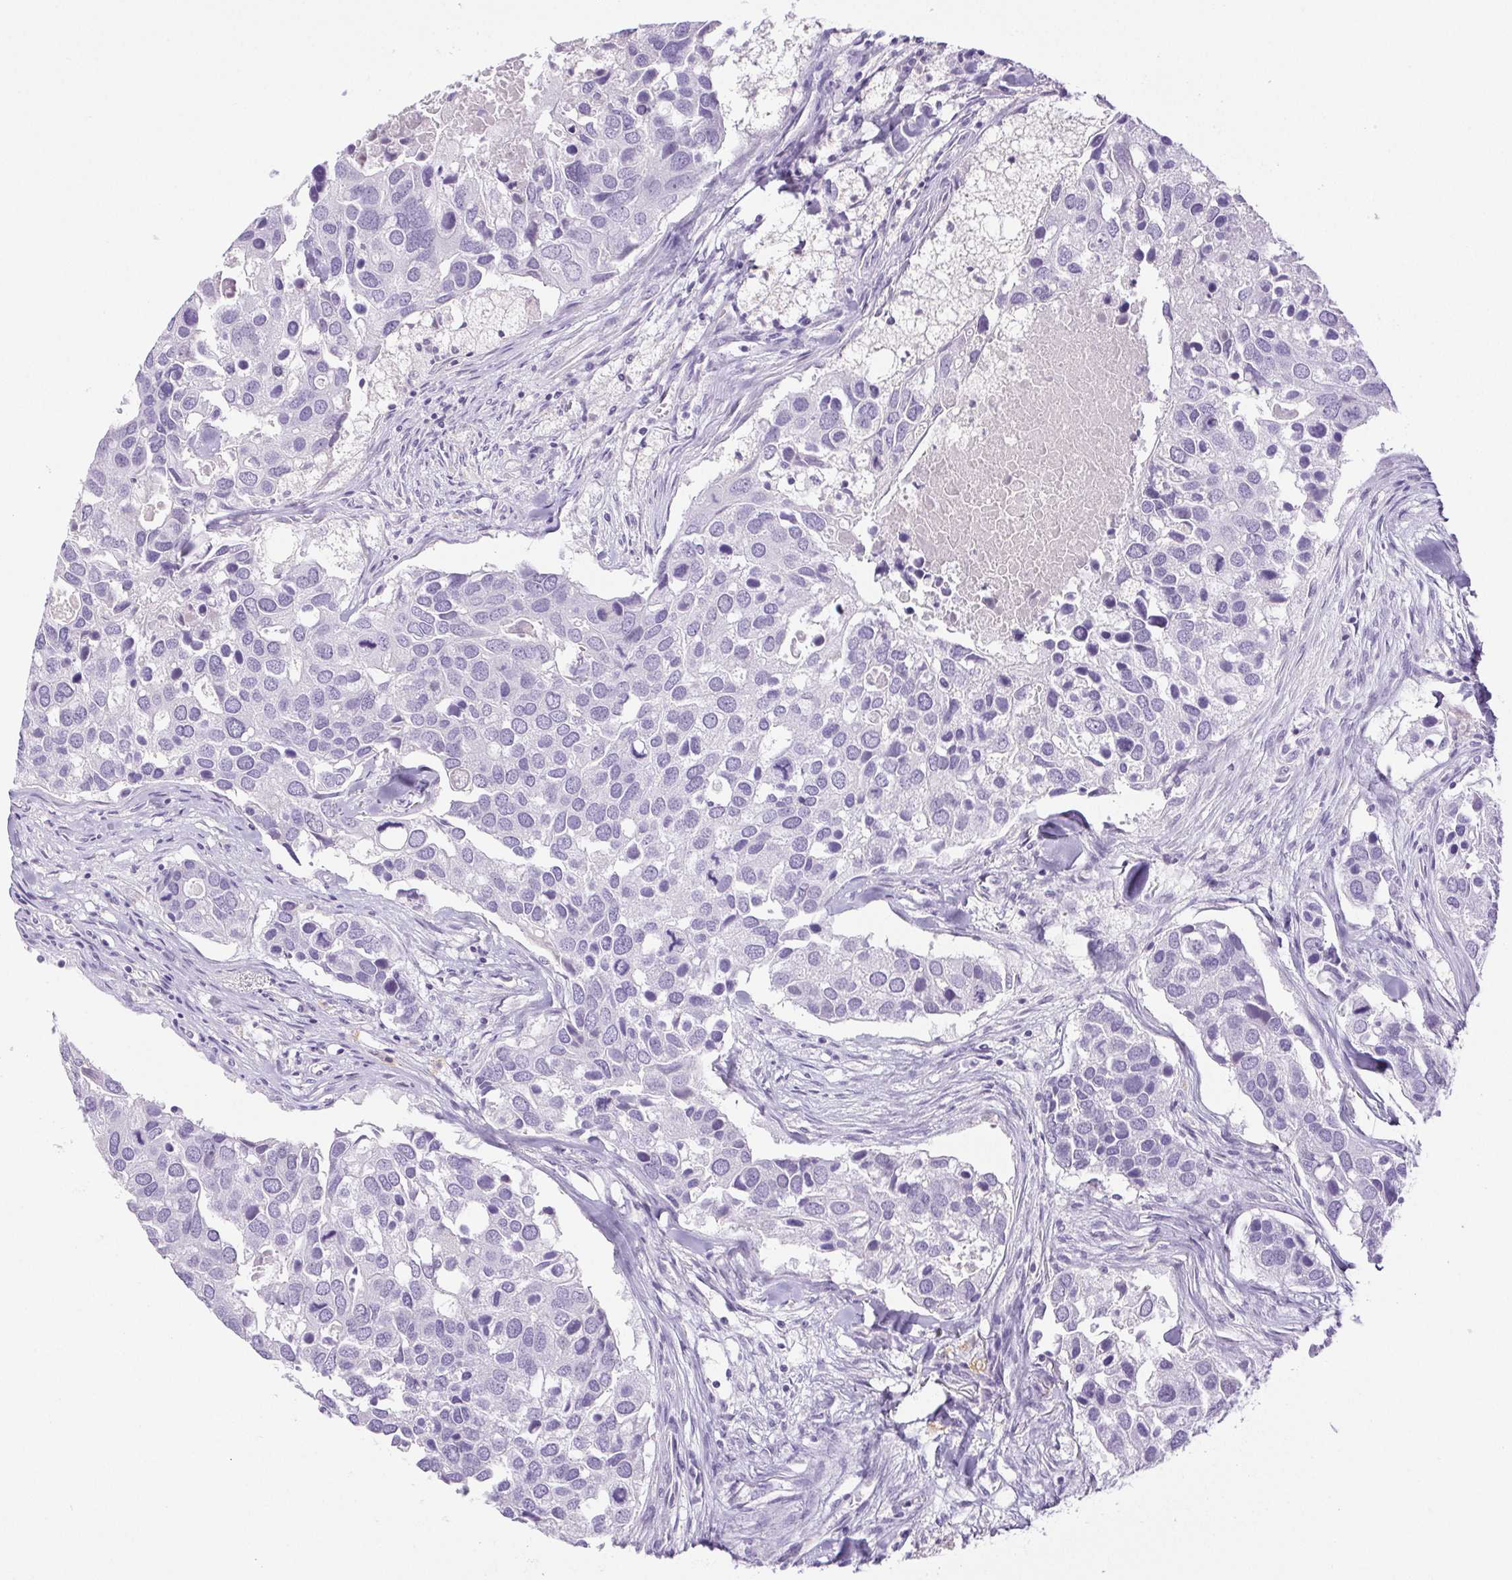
{"staining": {"intensity": "negative", "quantity": "none", "location": "none"}, "tissue": "breast cancer", "cell_type": "Tumor cells", "image_type": "cancer", "snomed": [{"axis": "morphology", "description": "Duct carcinoma"}, {"axis": "topography", "description": "Breast"}], "caption": "The micrograph displays no significant expression in tumor cells of infiltrating ductal carcinoma (breast).", "gene": "PAPPA2", "patient": {"sex": "female", "age": 83}}